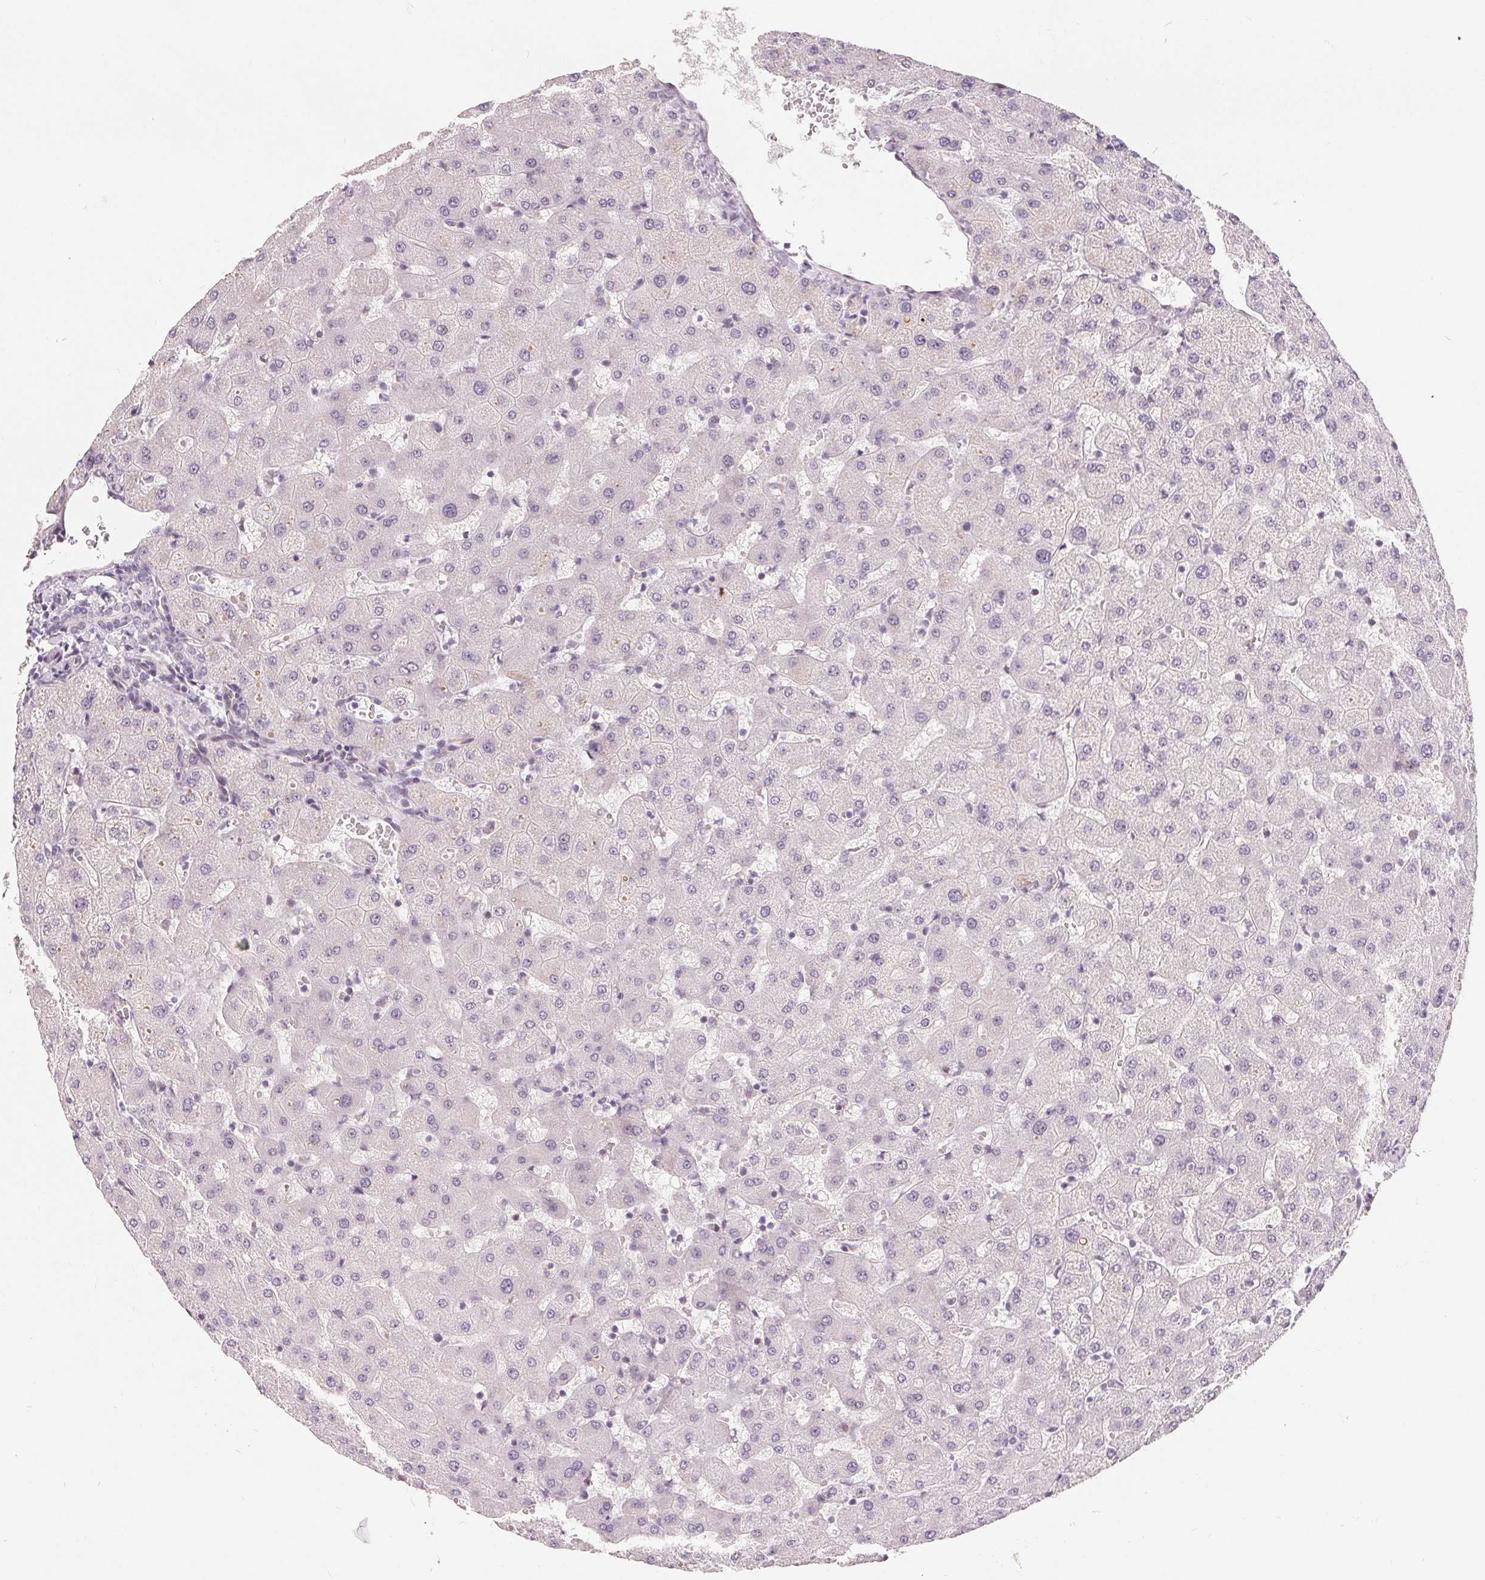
{"staining": {"intensity": "negative", "quantity": "none", "location": "none"}, "tissue": "liver", "cell_type": "Cholangiocytes", "image_type": "normal", "snomed": [{"axis": "morphology", "description": "Normal tissue, NOS"}, {"axis": "topography", "description": "Liver"}], "caption": "The micrograph displays no significant positivity in cholangiocytes of liver. (Brightfield microscopy of DAB immunohistochemistry (IHC) at high magnification).", "gene": "NRG2", "patient": {"sex": "female", "age": 63}}